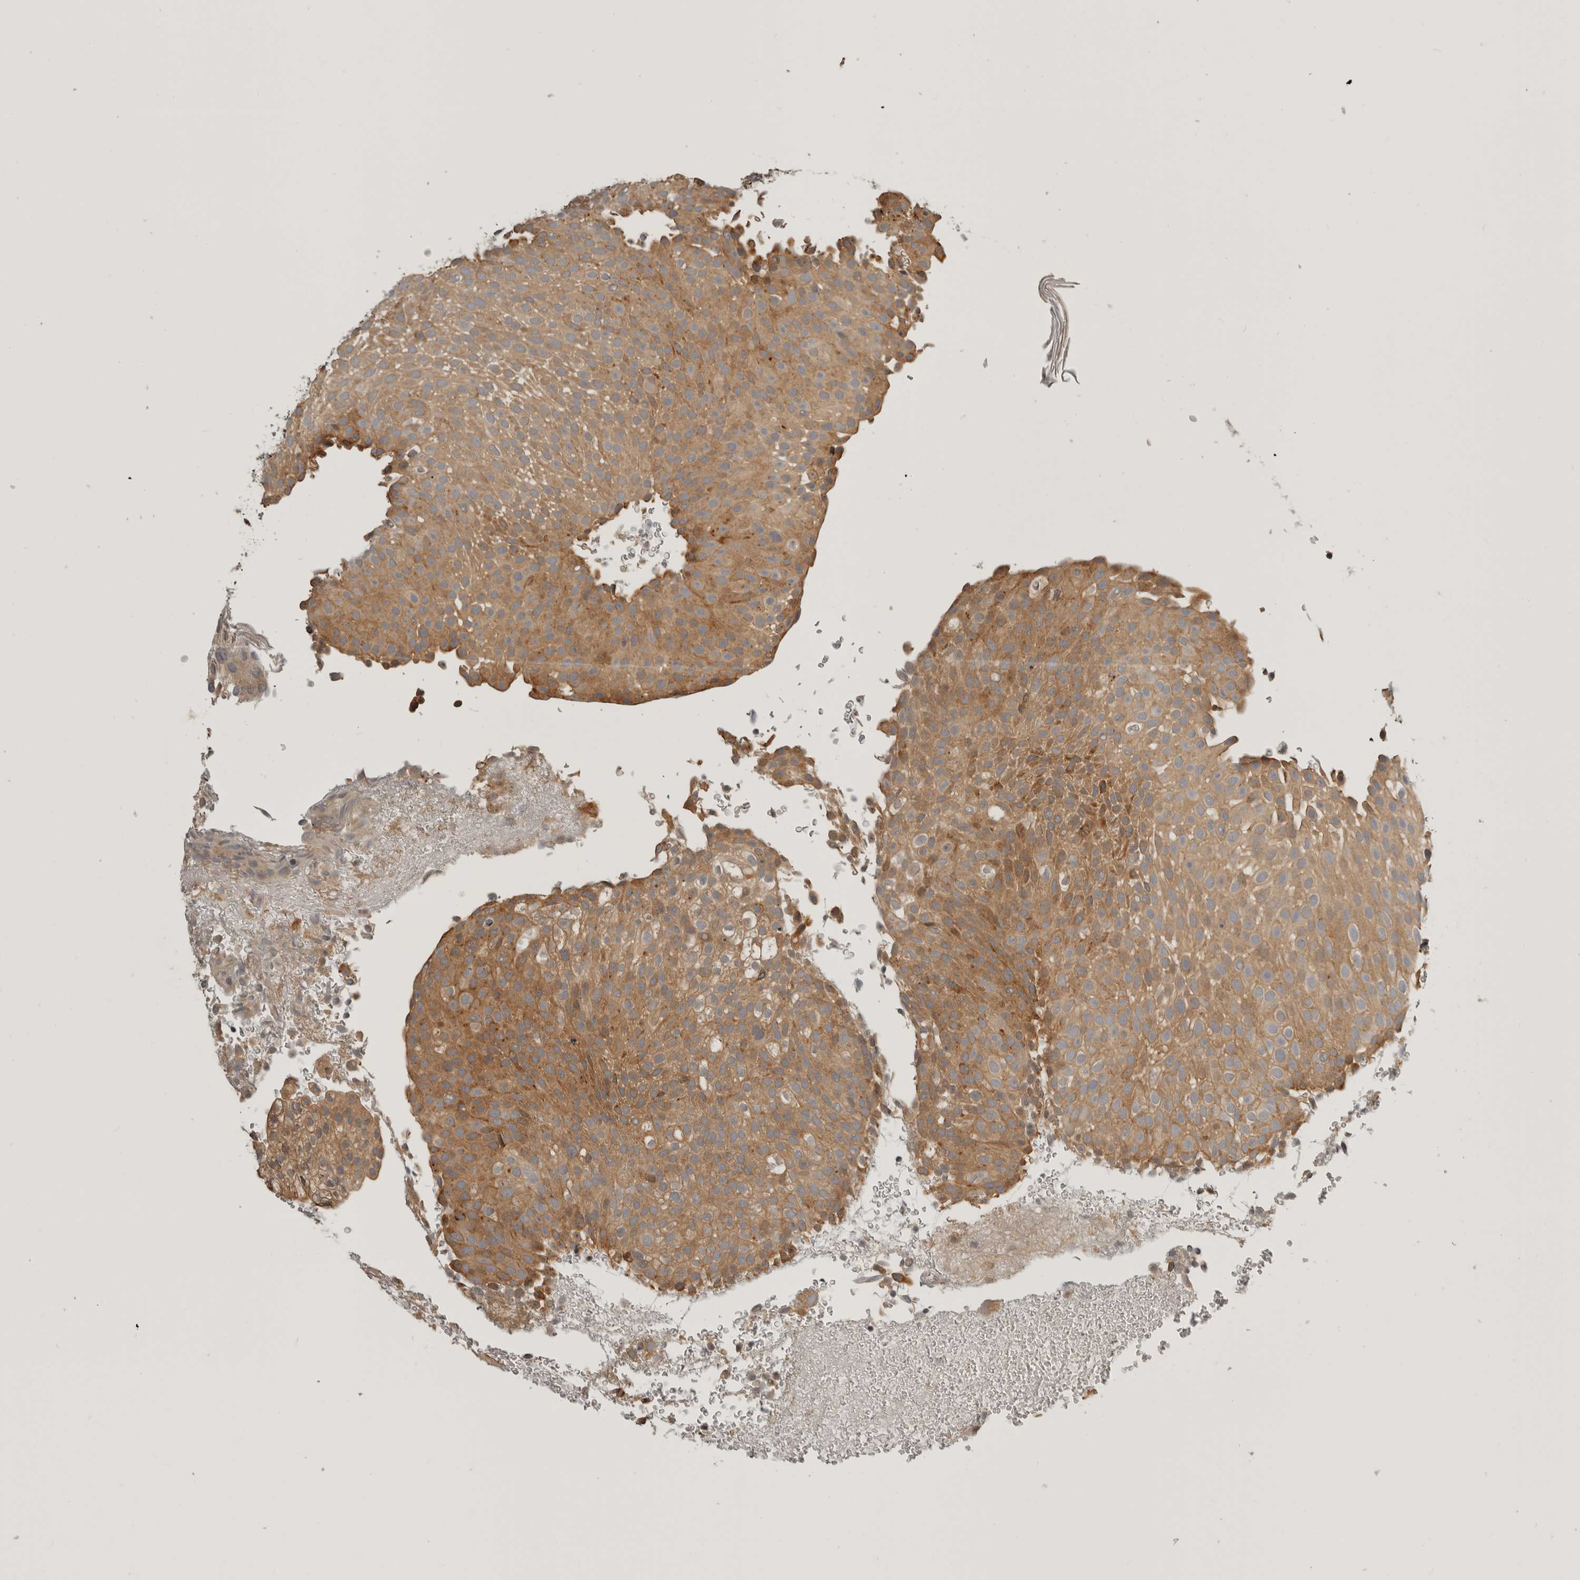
{"staining": {"intensity": "moderate", "quantity": ">75%", "location": "cytoplasmic/membranous"}, "tissue": "urothelial cancer", "cell_type": "Tumor cells", "image_type": "cancer", "snomed": [{"axis": "morphology", "description": "Urothelial carcinoma, Low grade"}, {"axis": "topography", "description": "Urinary bladder"}], "caption": "Human low-grade urothelial carcinoma stained with a brown dye displays moderate cytoplasmic/membranous positive staining in about >75% of tumor cells.", "gene": "CUEDC1", "patient": {"sex": "male", "age": 78}}